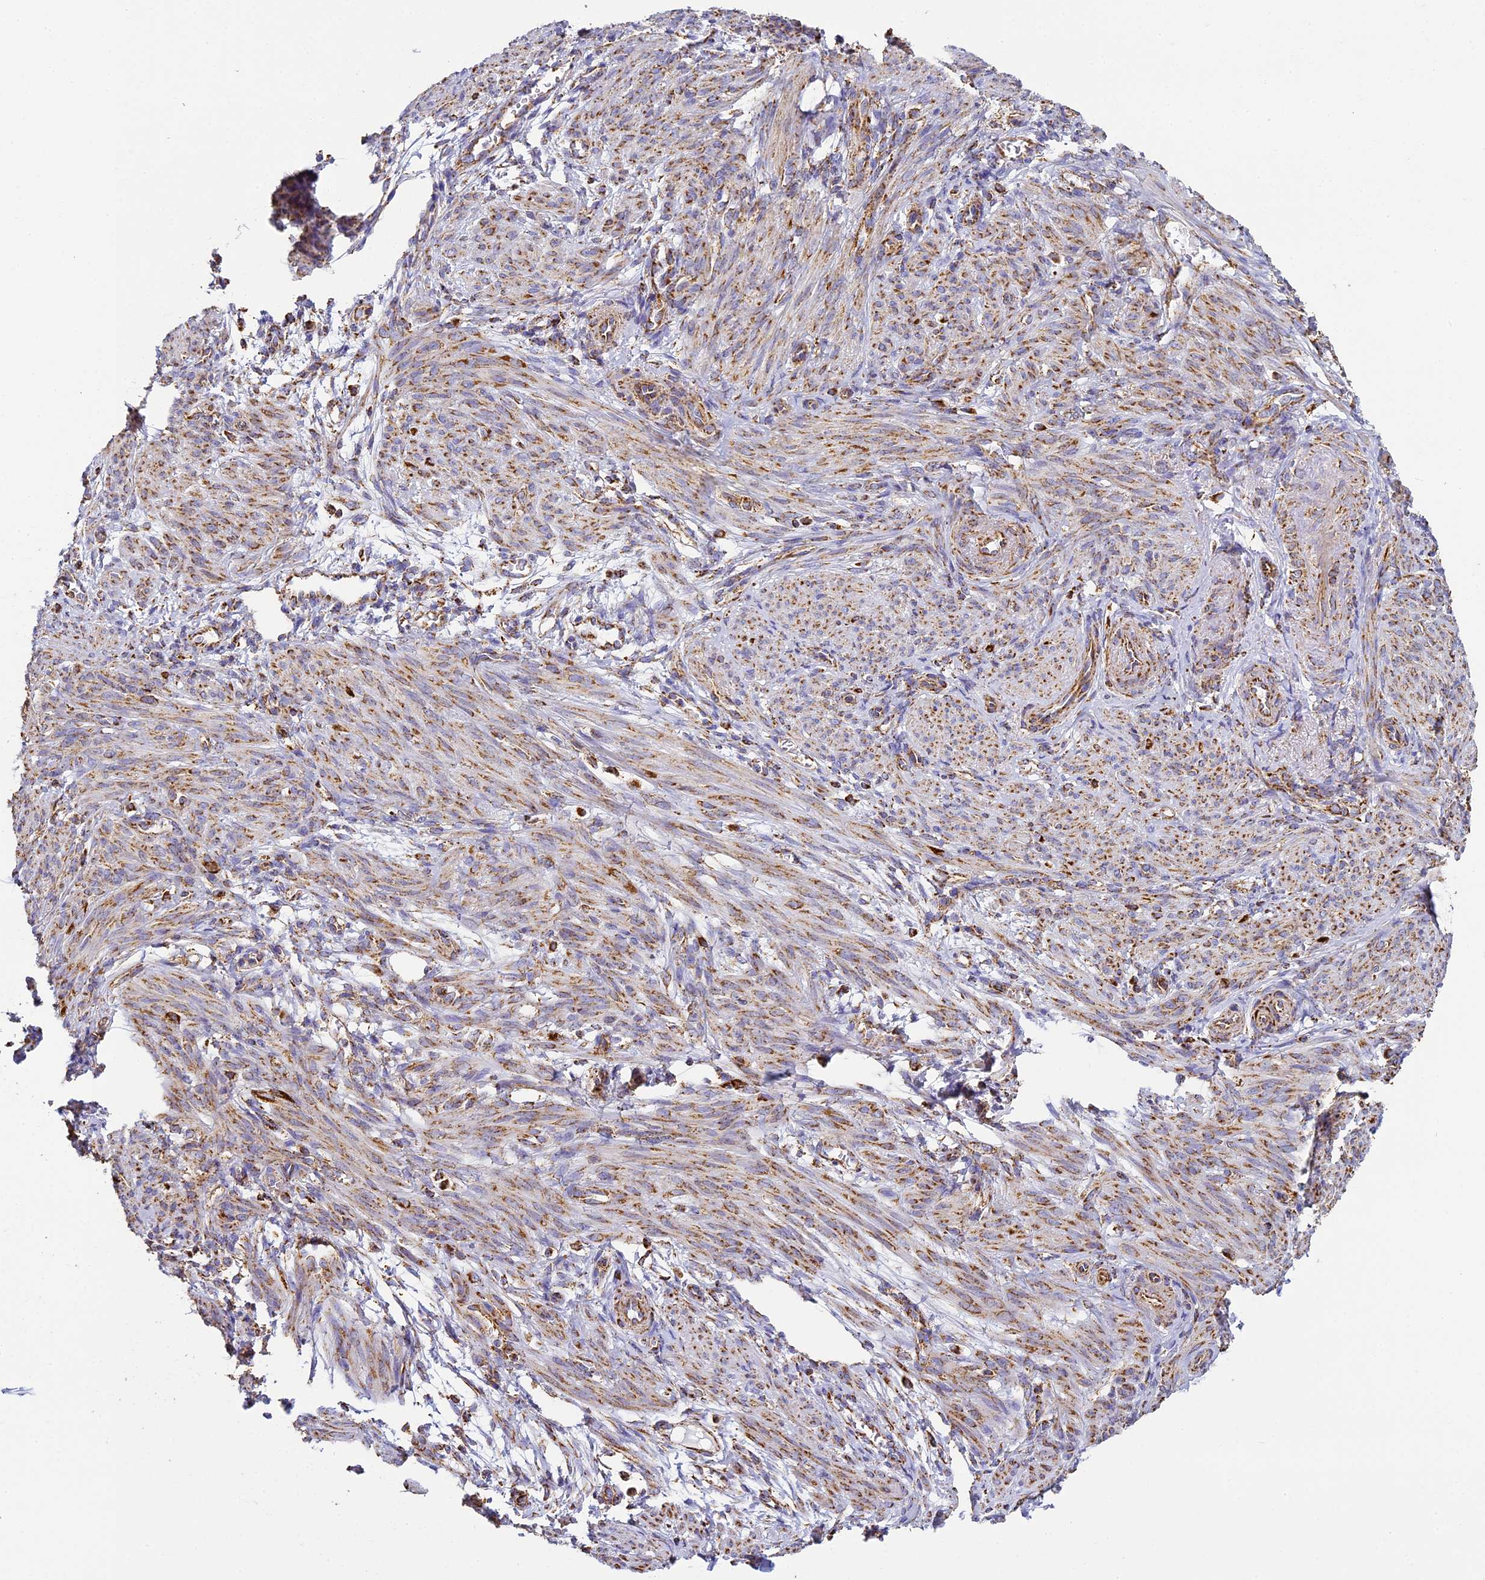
{"staining": {"intensity": "moderate", "quantity": "25%-75%", "location": "cytoplasmic/membranous"}, "tissue": "smooth muscle", "cell_type": "Smooth muscle cells", "image_type": "normal", "snomed": [{"axis": "morphology", "description": "Normal tissue, NOS"}, {"axis": "topography", "description": "Smooth muscle"}], "caption": "Immunohistochemistry (IHC) (DAB) staining of unremarkable human smooth muscle shows moderate cytoplasmic/membranous protein expression in approximately 25%-75% of smooth muscle cells. Nuclei are stained in blue.", "gene": "STK17A", "patient": {"sex": "female", "age": 39}}